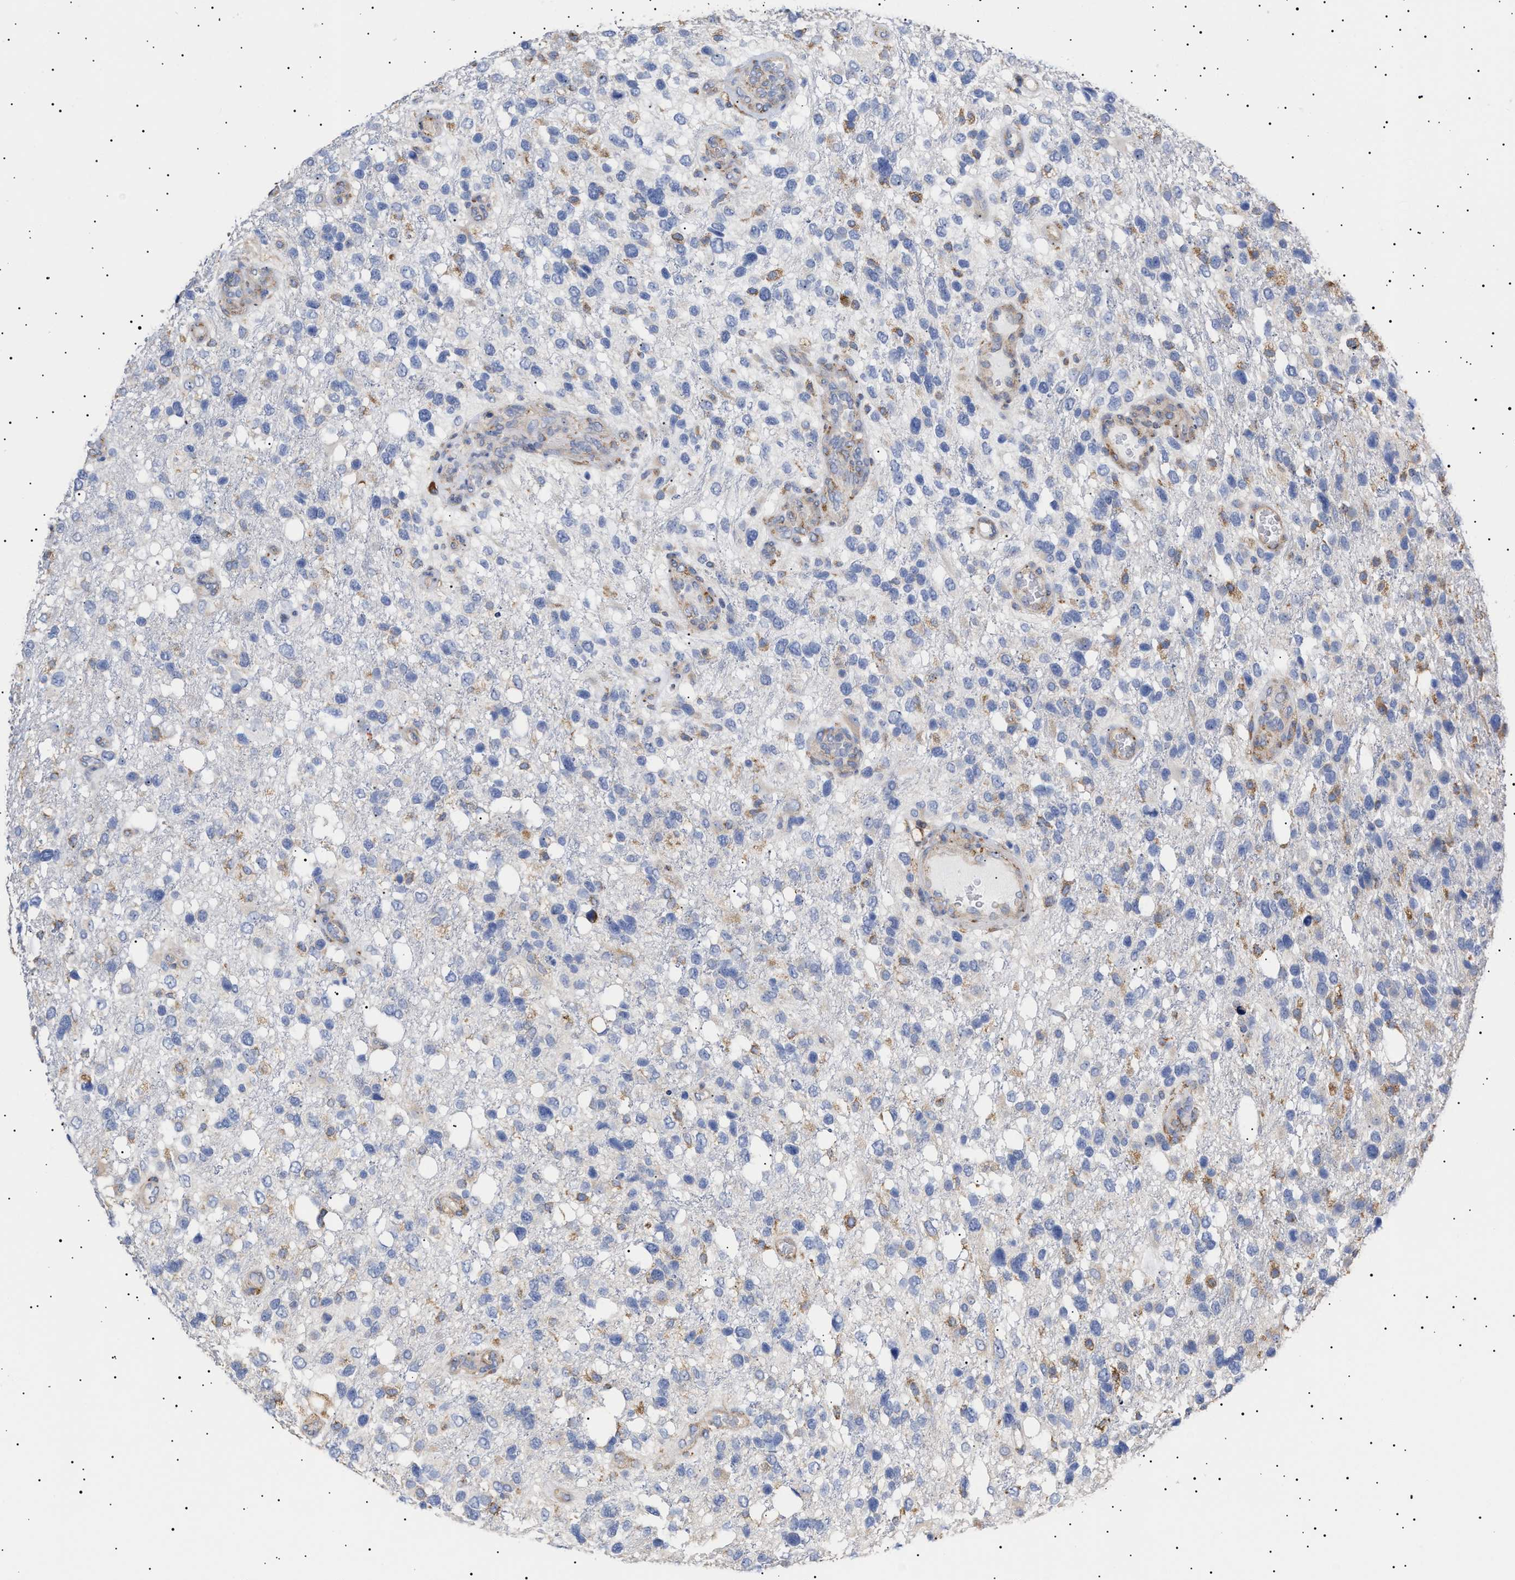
{"staining": {"intensity": "weak", "quantity": "<25%", "location": "cytoplasmic/membranous"}, "tissue": "glioma", "cell_type": "Tumor cells", "image_type": "cancer", "snomed": [{"axis": "morphology", "description": "Glioma, malignant, High grade"}, {"axis": "topography", "description": "Brain"}], "caption": "Tumor cells are negative for protein expression in human glioma. Nuclei are stained in blue.", "gene": "ERCC6L2", "patient": {"sex": "female", "age": 58}}